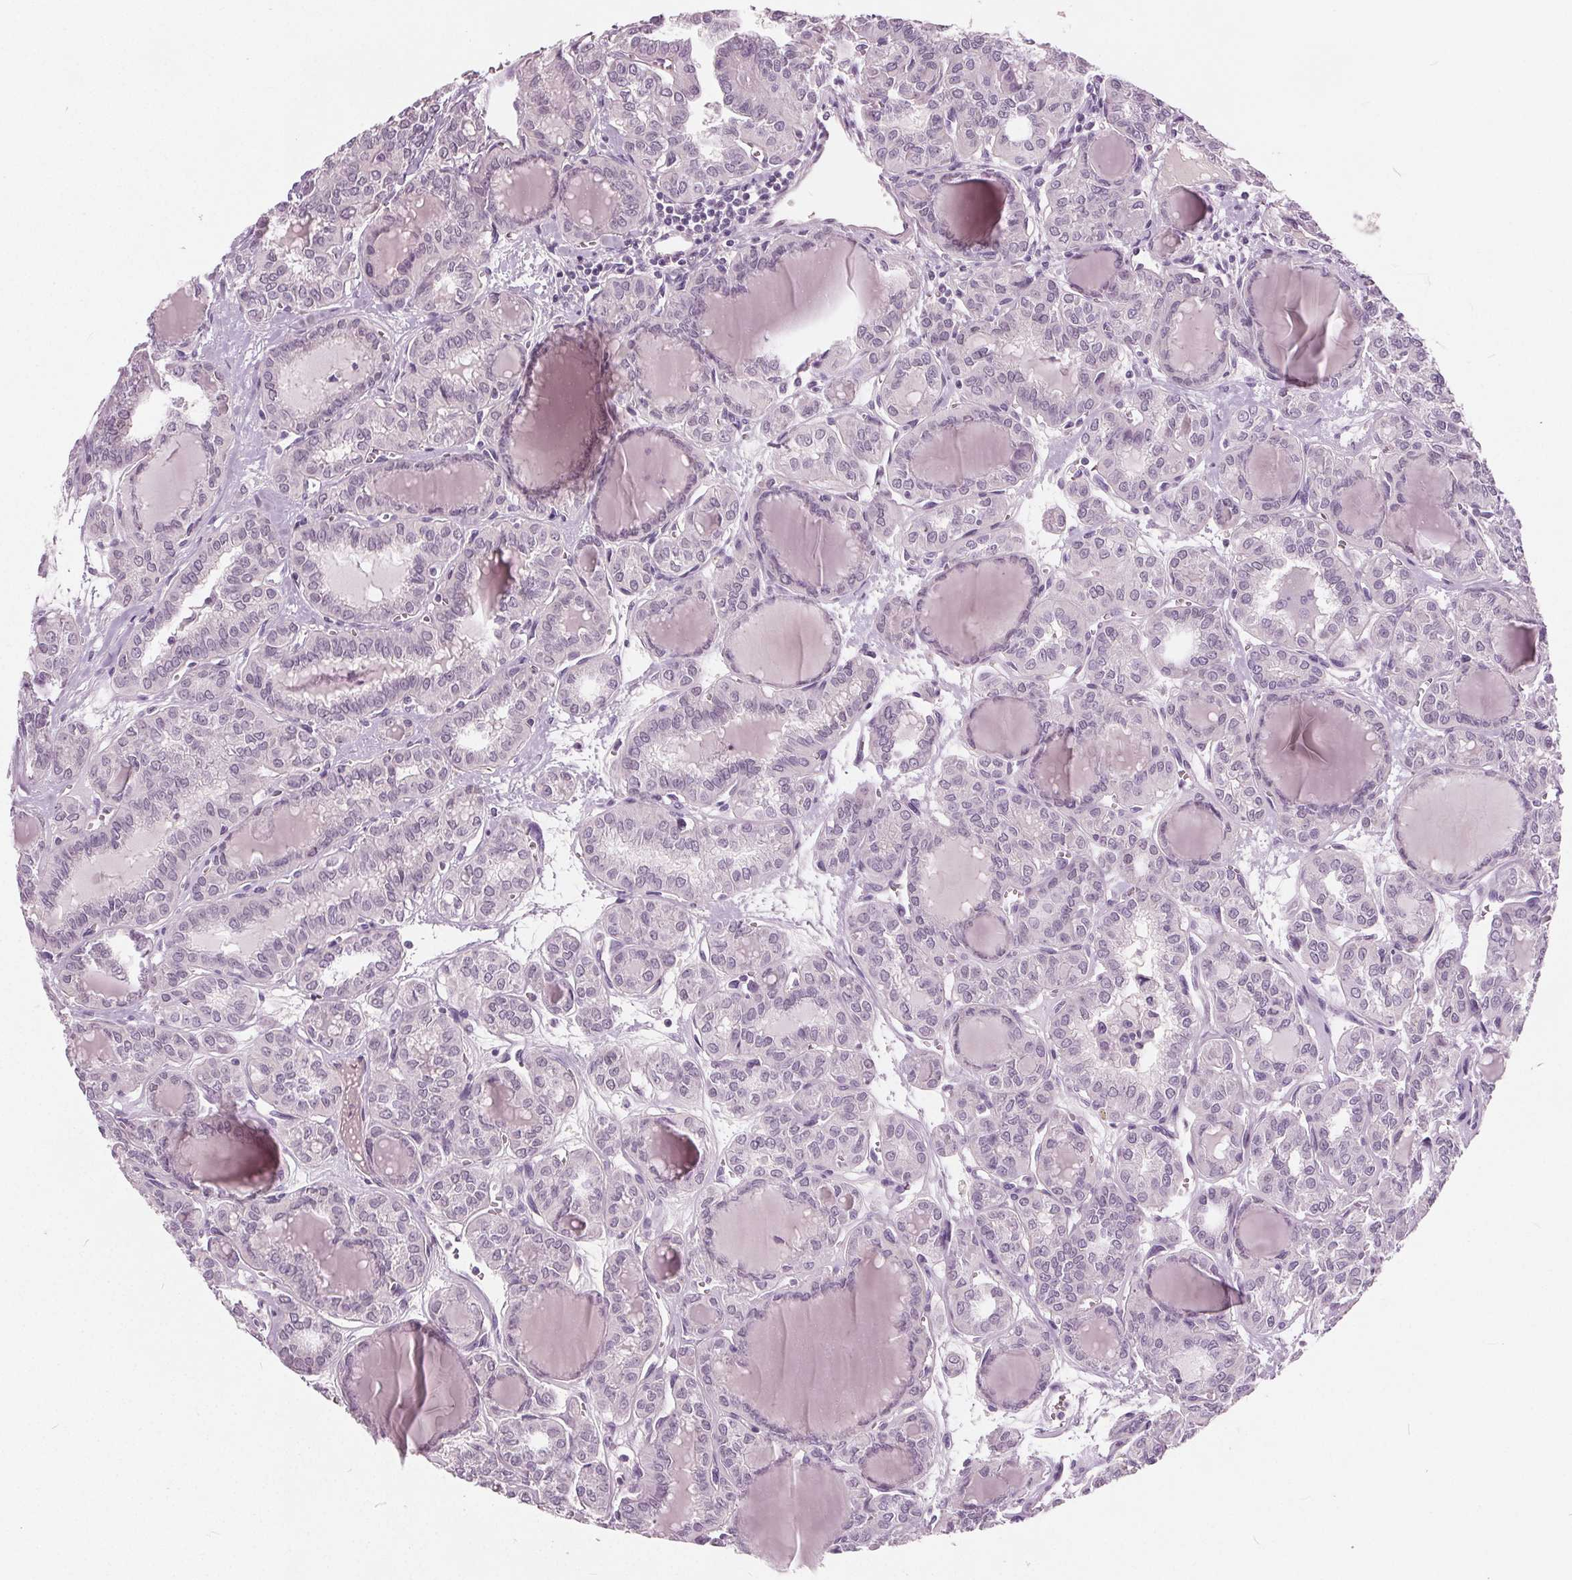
{"staining": {"intensity": "negative", "quantity": "none", "location": "none"}, "tissue": "thyroid cancer", "cell_type": "Tumor cells", "image_type": "cancer", "snomed": [{"axis": "morphology", "description": "Papillary adenocarcinoma, NOS"}, {"axis": "topography", "description": "Thyroid gland"}], "caption": "The IHC histopathology image has no significant positivity in tumor cells of thyroid papillary adenocarcinoma tissue.", "gene": "TKFC", "patient": {"sex": "female", "age": 41}}